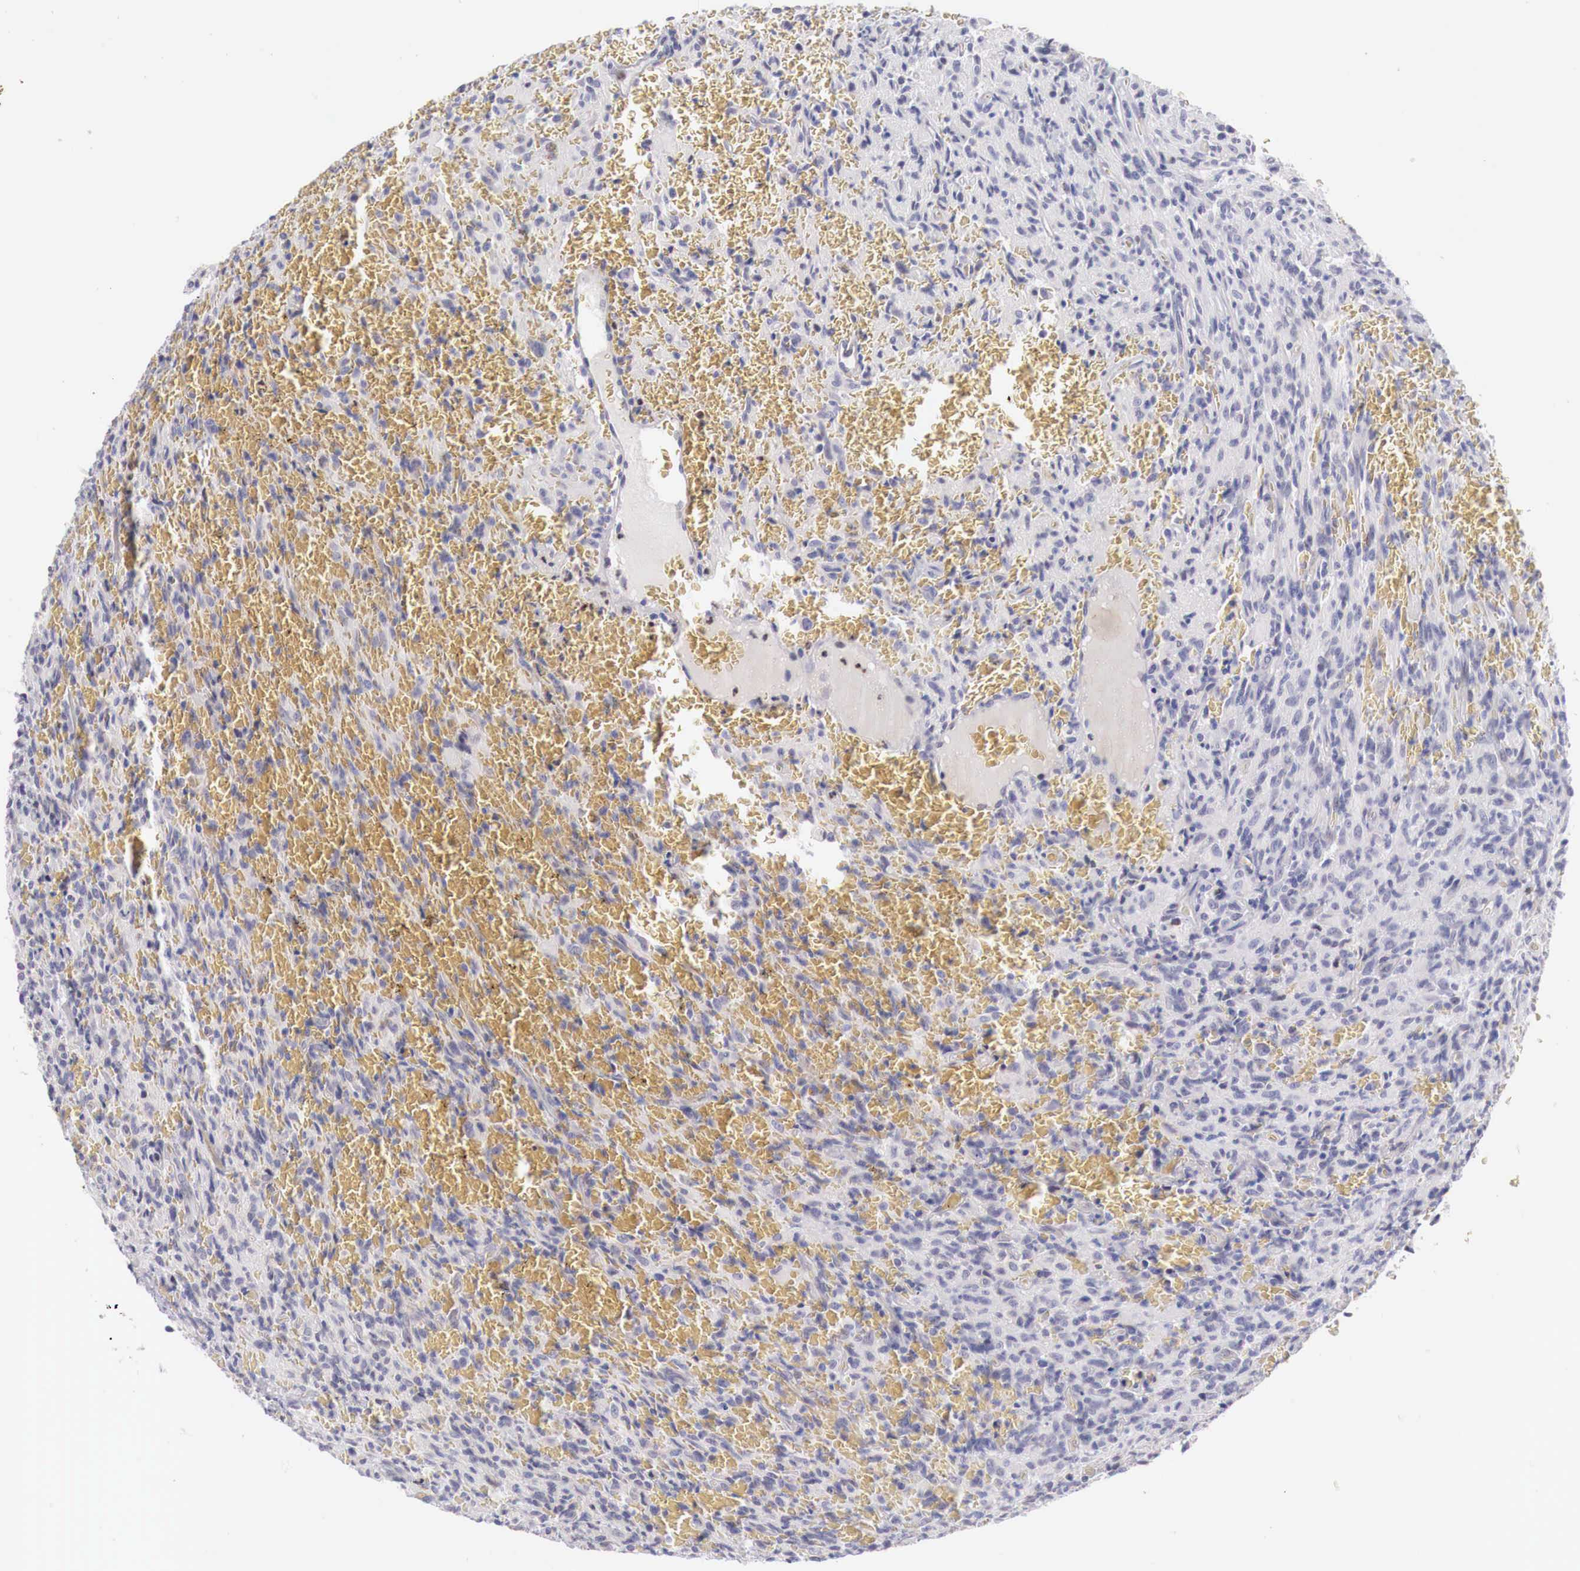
{"staining": {"intensity": "negative", "quantity": "none", "location": "none"}, "tissue": "glioma", "cell_type": "Tumor cells", "image_type": "cancer", "snomed": [{"axis": "morphology", "description": "Glioma, malignant, High grade"}, {"axis": "topography", "description": "Brain"}], "caption": "Tumor cells show no significant protein positivity in glioma. (Stains: DAB (3,3'-diaminobenzidine) IHC with hematoxylin counter stain, Microscopy: brightfield microscopy at high magnification).", "gene": "TRIM13", "patient": {"sex": "male", "age": 56}}